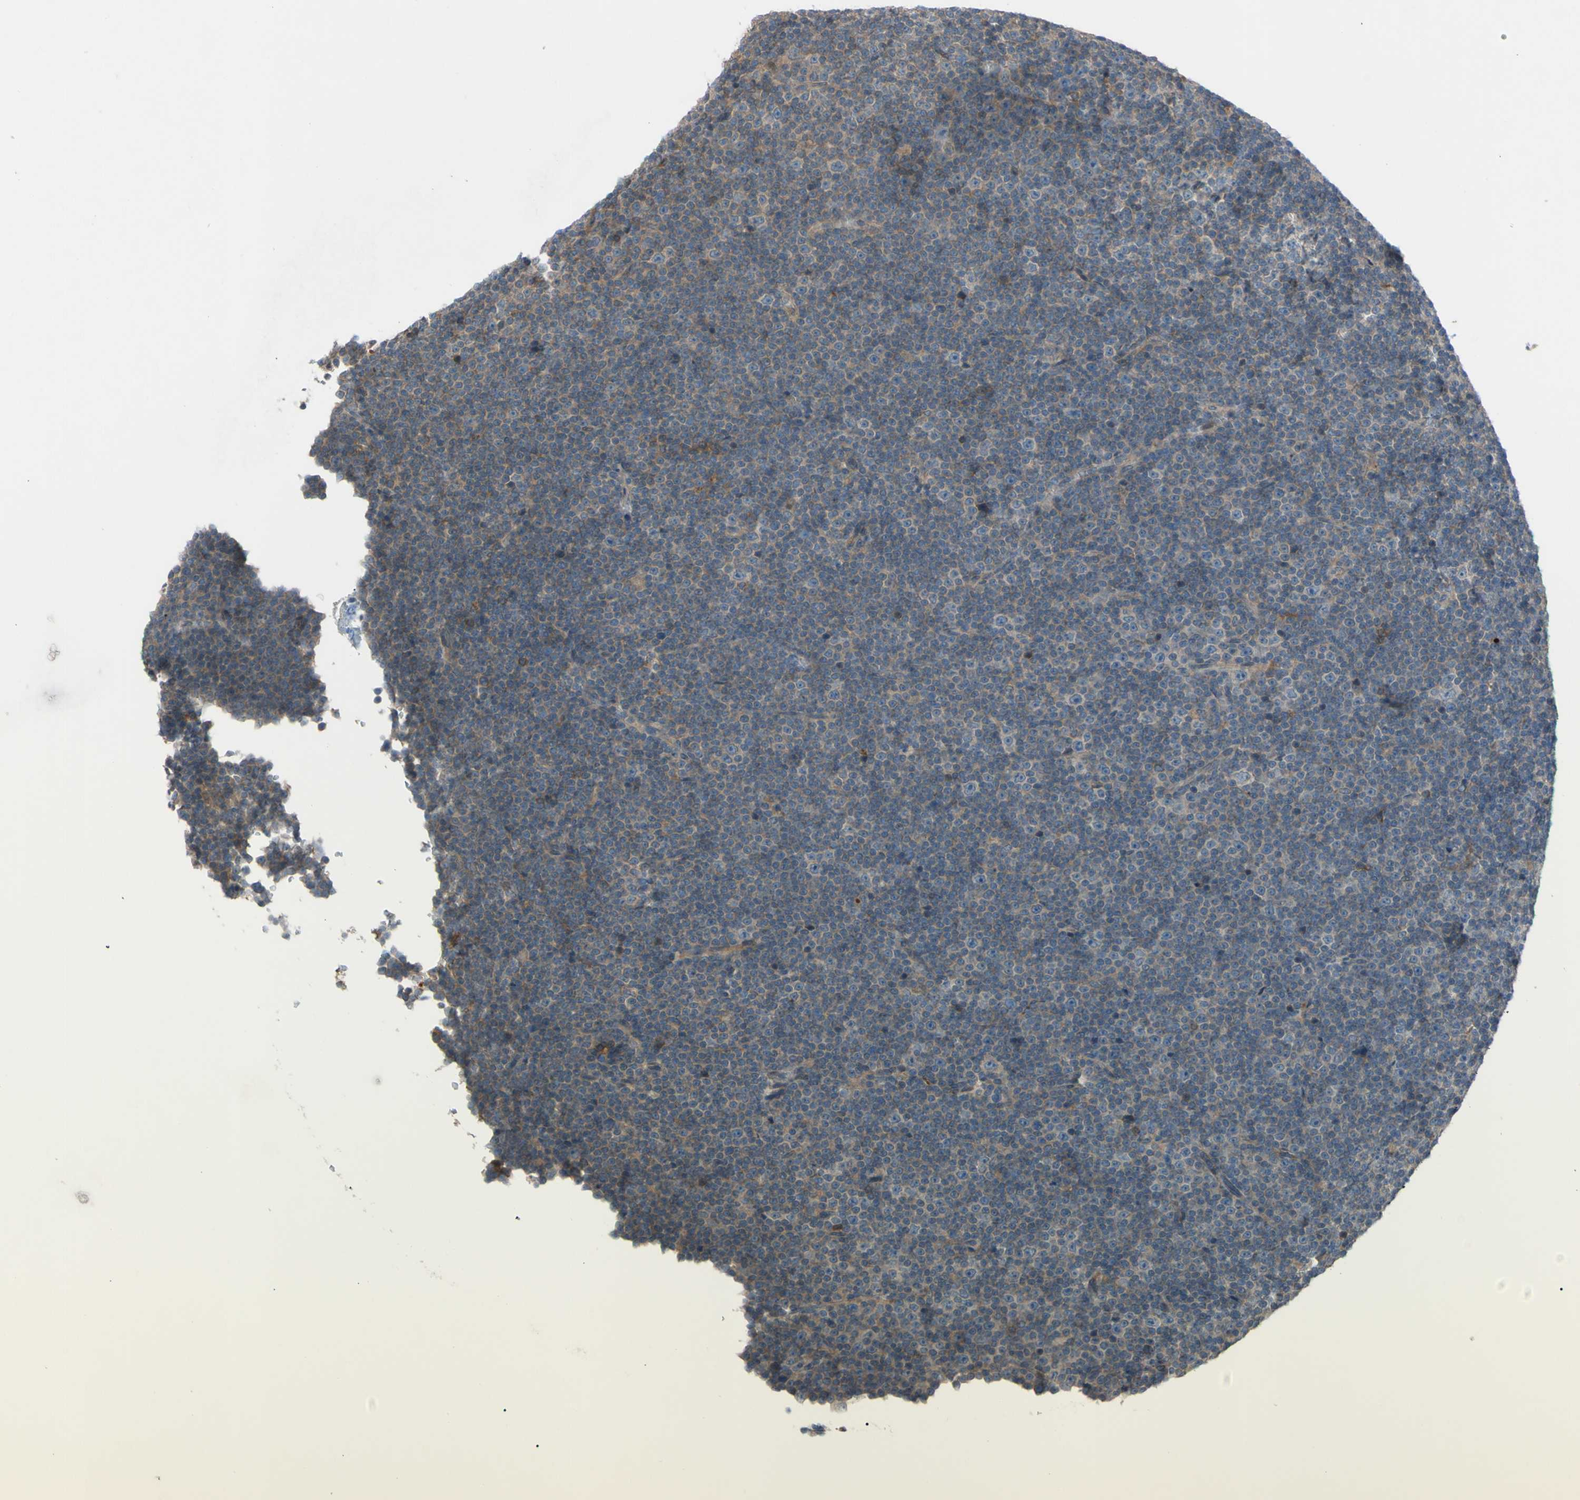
{"staining": {"intensity": "weak", "quantity": ">75%", "location": "cytoplasmic/membranous"}, "tissue": "lymphoma", "cell_type": "Tumor cells", "image_type": "cancer", "snomed": [{"axis": "morphology", "description": "Malignant lymphoma, non-Hodgkin's type, Low grade"}, {"axis": "topography", "description": "Lymph node"}], "caption": "Weak cytoplasmic/membranous positivity is identified in approximately >75% of tumor cells in lymphoma.", "gene": "AFP", "patient": {"sex": "female", "age": 67}}